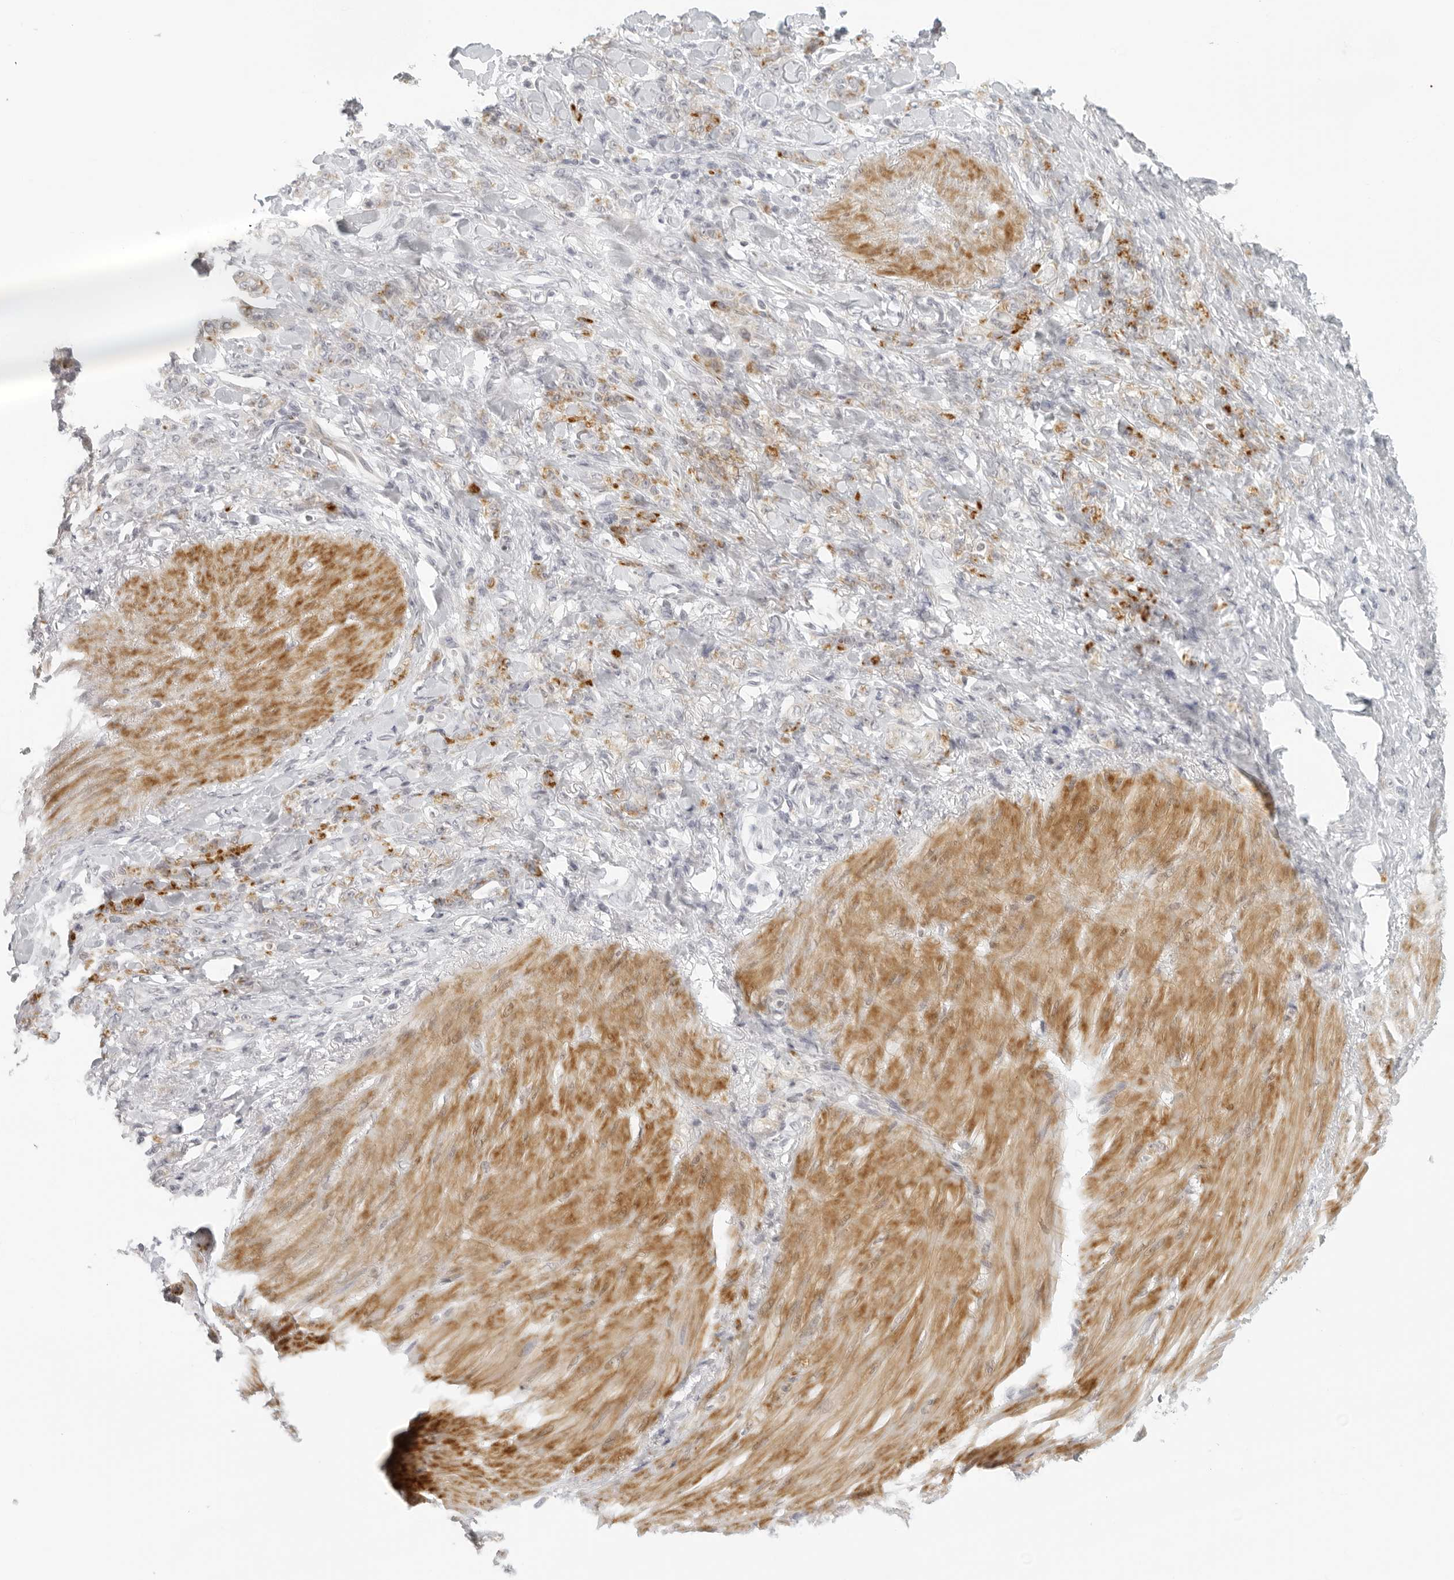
{"staining": {"intensity": "negative", "quantity": "none", "location": "none"}, "tissue": "stomach cancer", "cell_type": "Tumor cells", "image_type": "cancer", "snomed": [{"axis": "morphology", "description": "Normal tissue, NOS"}, {"axis": "morphology", "description": "Adenocarcinoma, NOS"}, {"axis": "topography", "description": "Stomach"}], "caption": "There is no significant expression in tumor cells of stomach adenocarcinoma.", "gene": "RPS6KC1", "patient": {"sex": "male", "age": 82}}